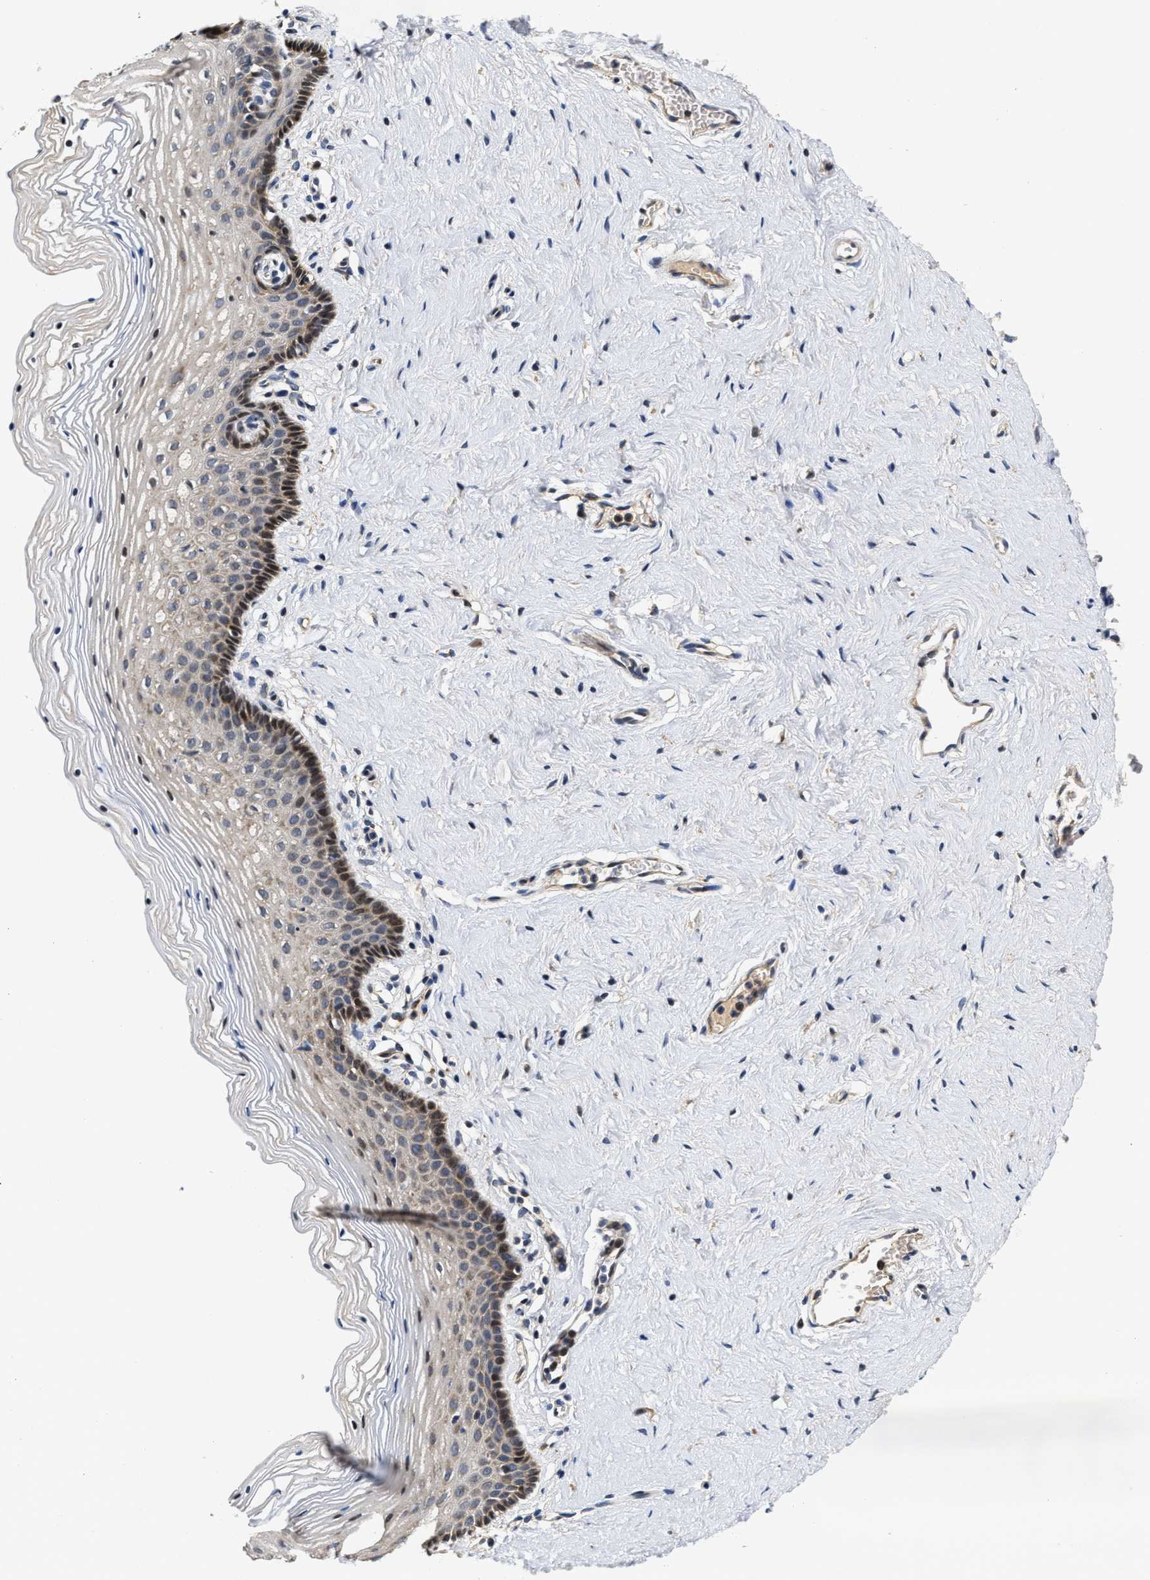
{"staining": {"intensity": "moderate", "quantity": "<25%", "location": "cytoplasmic/membranous,nuclear"}, "tissue": "vagina", "cell_type": "Squamous epithelial cells", "image_type": "normal", "snomed": [{"axis": "morphology", "description": "Normal tissue, NOS"}, {"axis": "topography", "description": "Vagina"}], "caption": "The photomicrograph demonstrates immunohistochemical staining of normal vagina. There is moderate cytoplasmic/membranous,nuclear expression is identified in approximately <25% of squamous epithelial cells.", "gene": "SCYL2", "patient": {"sex": "female", "age": 32}}